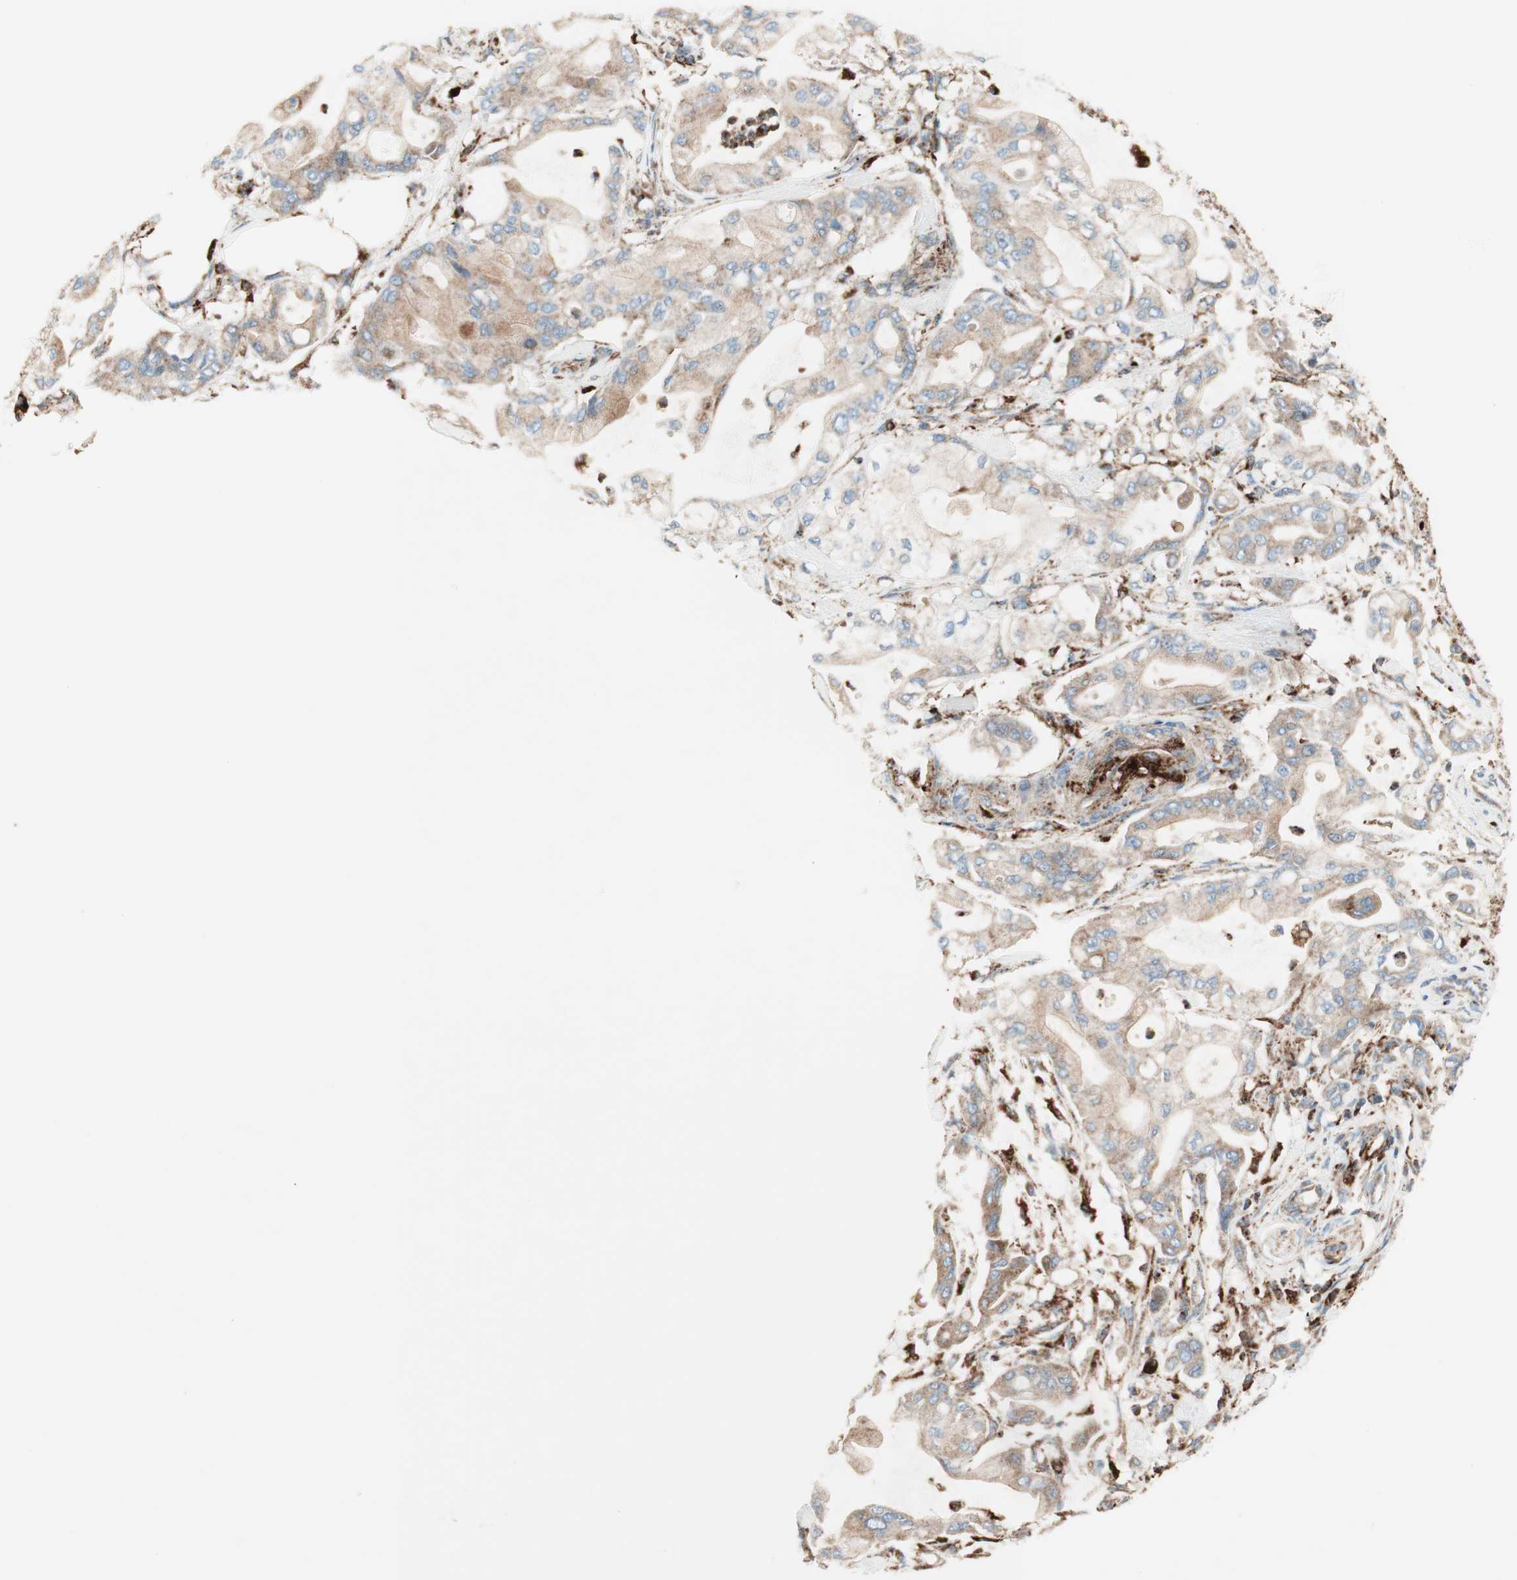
{"staining": {"intensity": "weak", "quantity": ">75%", "location": "cytoplasmic/membranous"}, "tissue": "pancreatic cancer", "cell_type": "Tumor cells", "image_type": "cancer", "snomed": [{"axis": "morphology", "description": "Adenocarcinoma, NOS"}, {"axis": "morphology", "description": "Adenocarcinoma, metastatic, NOS"}, {"axis": "topography", "description": "Lymph node"}, {"axis": "topography", "description": "Pancreas"}, {"axis": "topography", "description": "Duodenum"}], "caption": "There is low levels of weak cytoplasmic/membranous expression in tumor cells of pancreatic cancer (metastatic adenocarcinoma), as demonstrated by immunohistochemical staining (brown color).", "gene": "ATP6V1G1", "patient": {"sex": "female", "age": 64}}